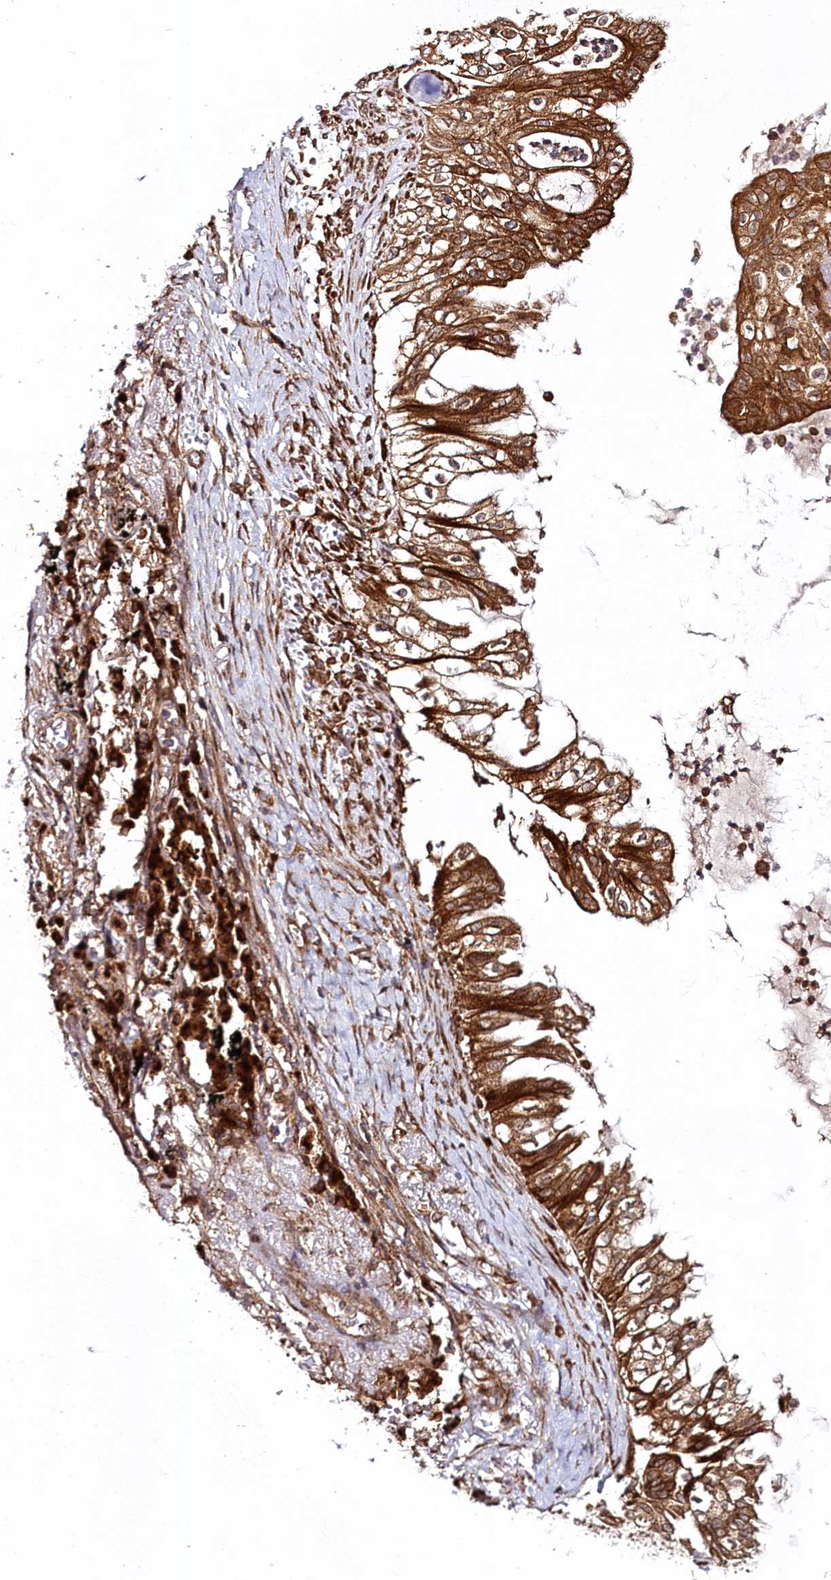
{"staining": {"intensity": "strong", "quantity": ">75%", "location": "cytoplasmic/membranous,nuclear"}, "tissue": "lung cancer", "cell_type": "Tumor cells", "image_type": "cancer", "snomed": [{"axis": "morphology", "description": "Adenocarcinoma, NOS"}, {"axis": "topography", "description": "Lung"}], "caption": "Immunohistochemical staining of lung cancer (adenocarcinoma) displays strong cytoplasmic/membranous and nuclear protein positivity in approximately >75% of tumor cells. (Brightfield microscopy of DAB IHC at high magnification).", "gene": "COPG1", "patient": {"sex": "female", "age": 70}}